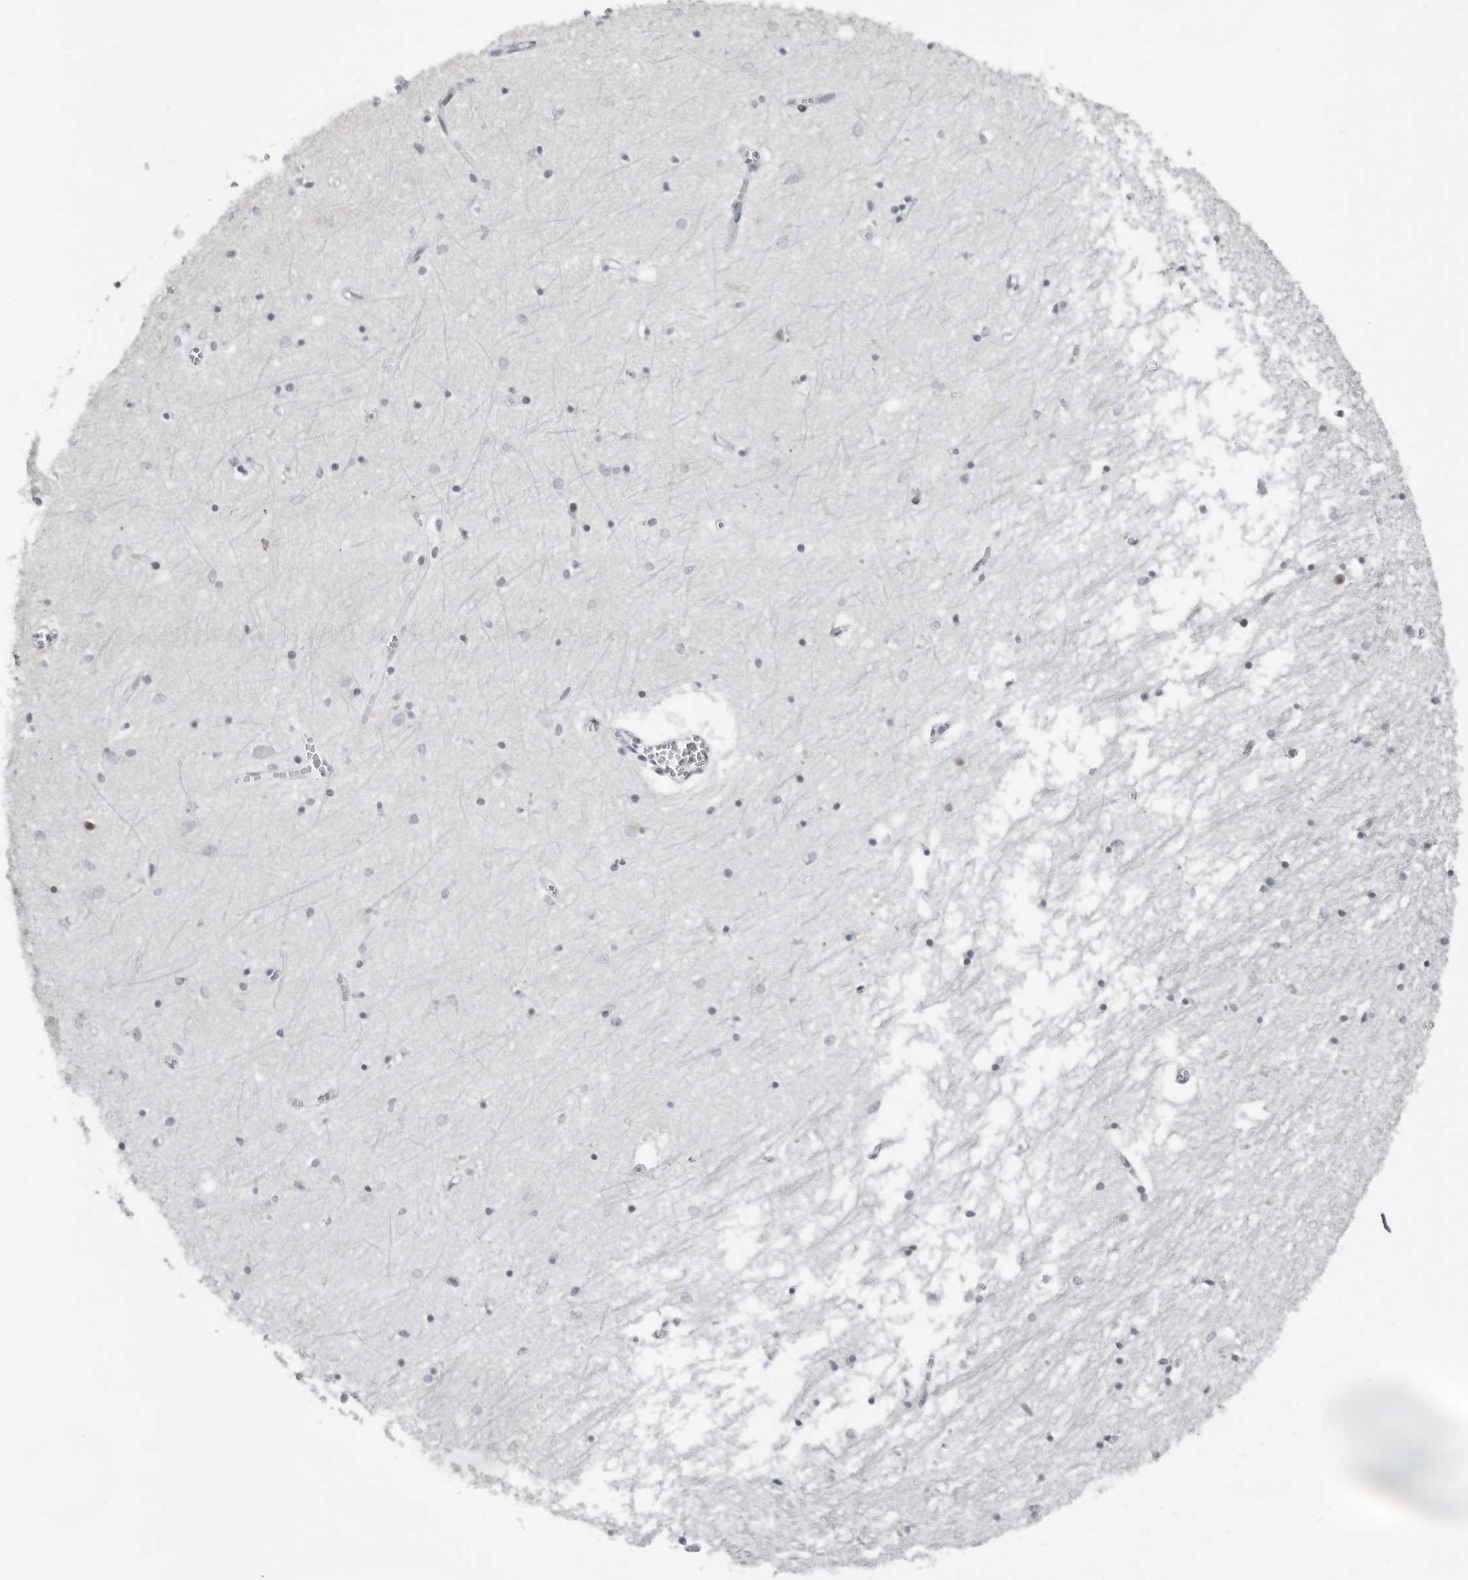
{"staining": {"intensity": "weak", "quantity": "<25%", "location": "nuclear"}, "tissue": "hippocampus", "cell_type": "Glial cells", "image_type": "normal", "snomed": [{"axis": "morphology", "description": "Normal tissue, NOS"}, {"axis": "topography", "description": "Hippocampus"}], "caption": "This histopathology image is of benign hippocampus stained with immunohistochemistry (IHC) to label a protein in brown with the nuclei are counter-stained blue. There is no staining in glial cells. Brightfield microscopy of immunohistochemistry (IHC) stained with DAB (brown) and hematoxylin (blue), captured at high magnification.", "gene": "PPP1R42", "patient": {"sex": "male", "age": 70}}